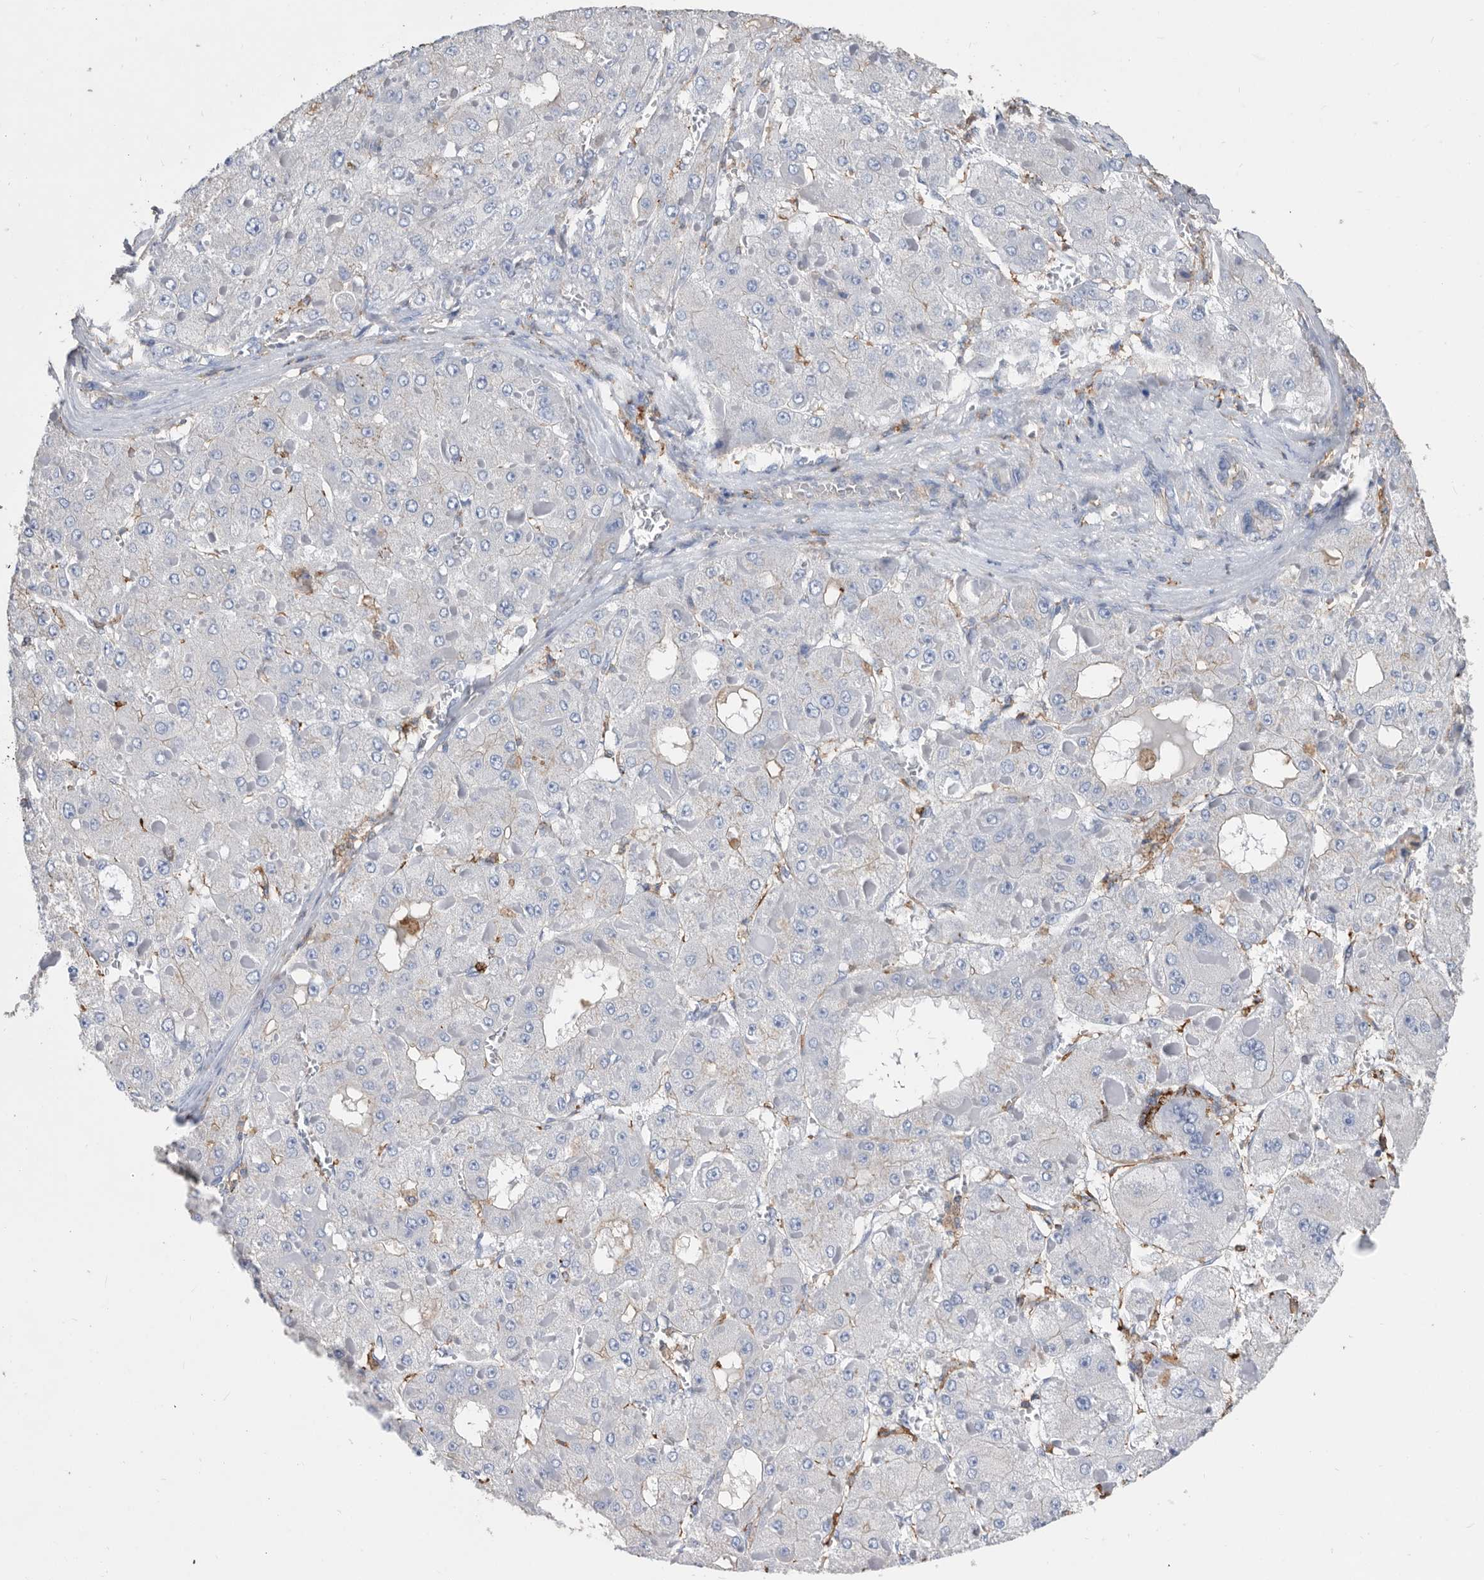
{"staining": {"intensity": "negative", "quantity": "none", "location": "none"}, "tissue": "liver cancer", "cell_type": "Tumor cells", "image_type": "cancer", "snomed": [{"axis": "morphology", "description": "Carcinoma, Hepatocellular, NOS"}, {"axis": "topography", "description": "Liver"}], "caption": "Immunohistochemistry (IHC) of human liver hepatocellular carcinoma demonstrates no expression in tumor cells.", "gene": "MS4A4A", "patient": {"sex": "female", "age": 73}}